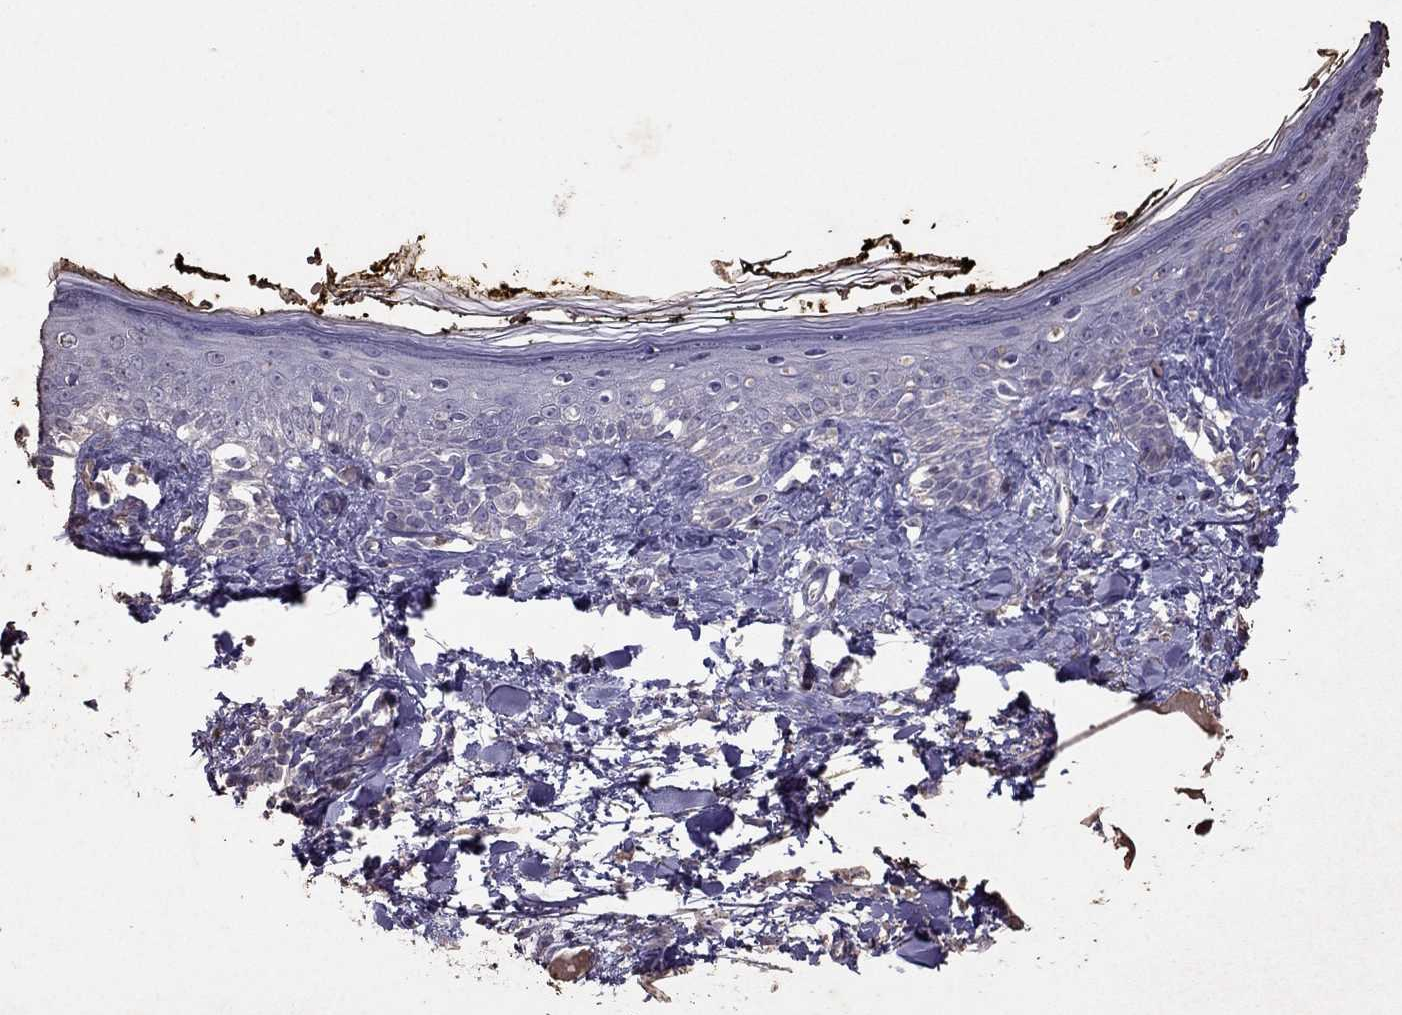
{"staining": {"intensity": "negative", "quantity": "none", "location": "none"}, "tissue": "skin", "cell_type": "Fibroblasts", "image_type": "normal", "snomed": [{"axis": "morphology", "description": "Normal tissue, NOS"}, {"axis": "topography", "description": "Skin"}], "caption": "IHC image of benign human skin stained for a protein (brown), which exhibits no positivity in fibroblasts. Nuclei are stained in blue.", "gene": "RFLNB", "patient": {"sex": "male", "age": 76}}